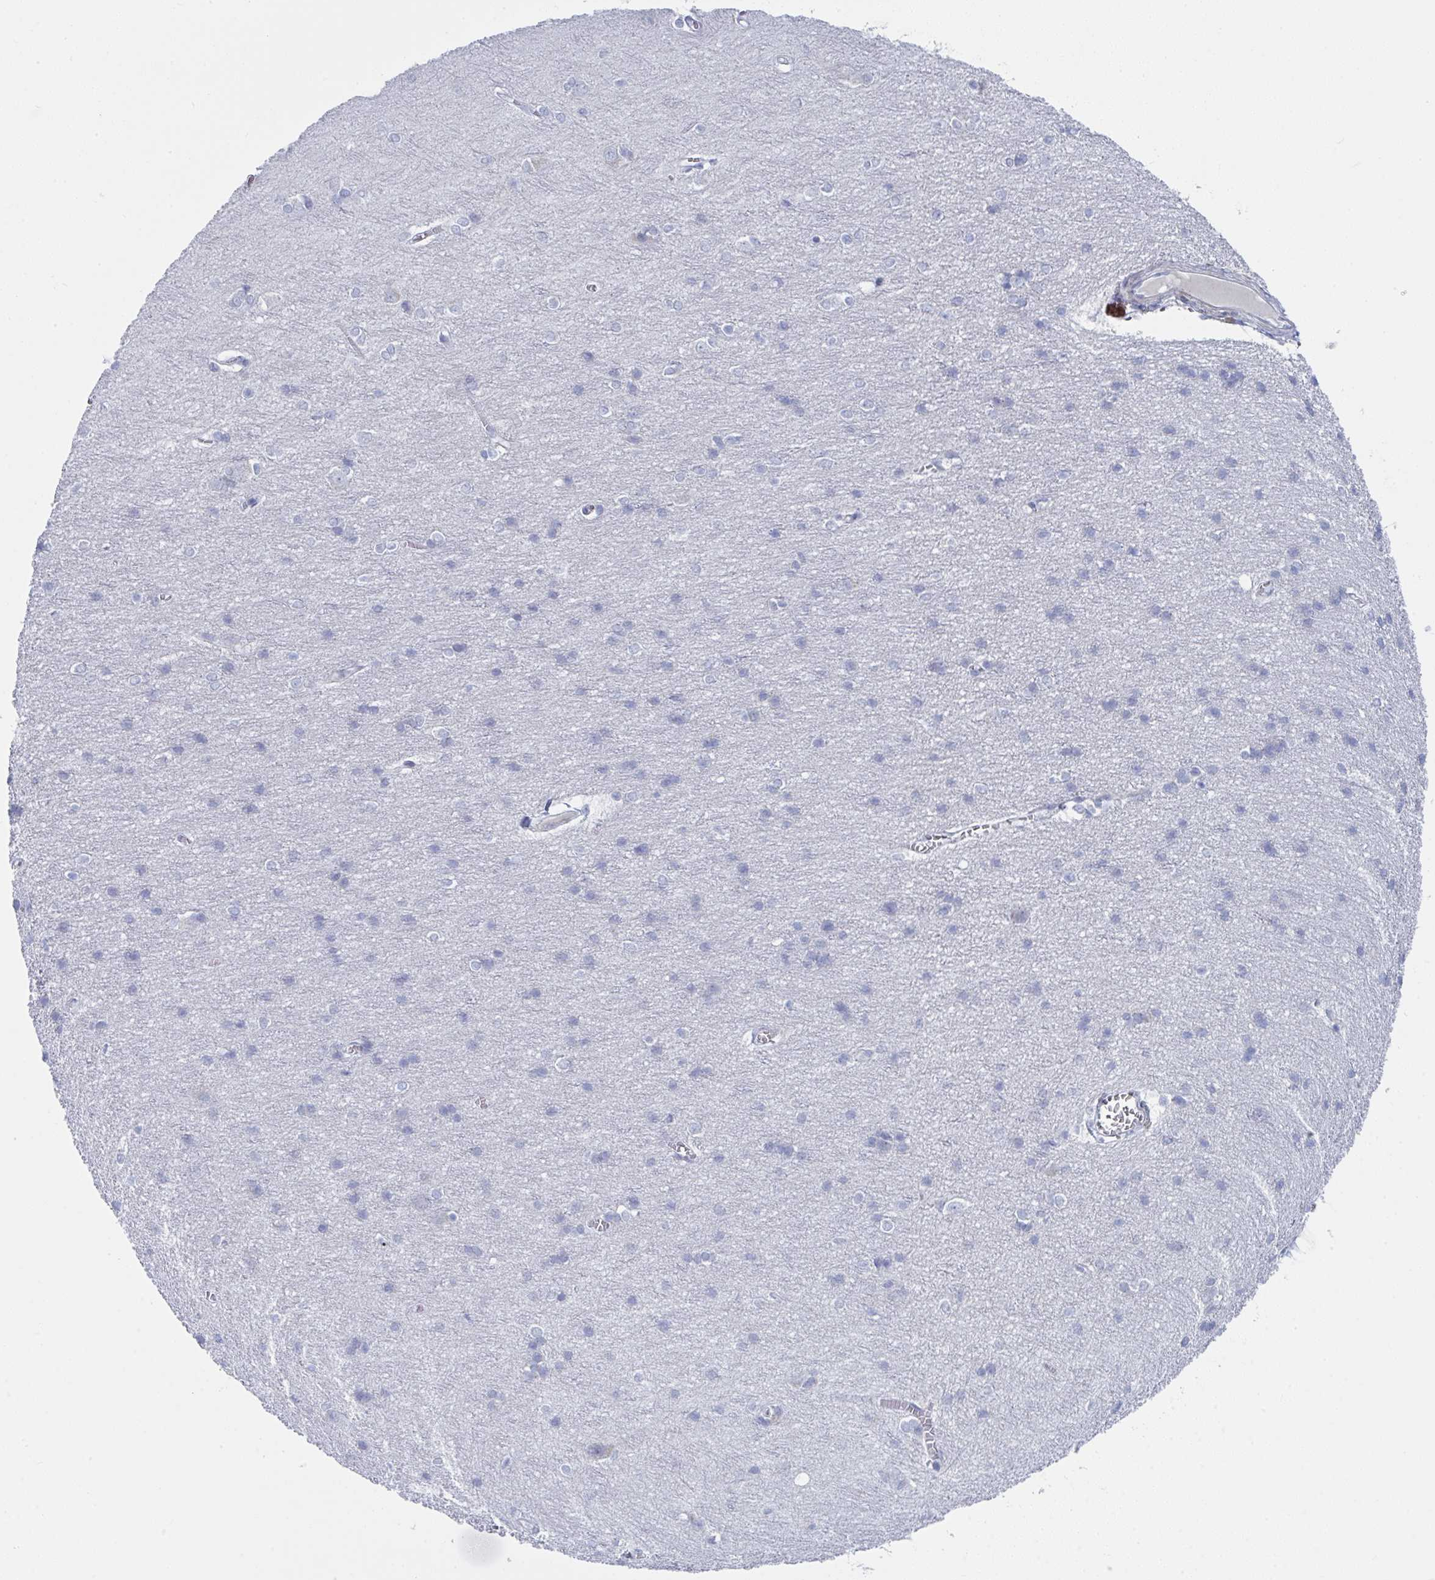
{"staining": {"intensity": "negative", "quantity": "none", "location": "none"}, "tissue": "cerebral cortex", "cell_type": "Endothelial cells", "image_type": "normal", "snomed": [{"axis": "morphology", "description": "Normal tissue, NOS"}, {"axis": "topography", "description": "Cerebral cortex"}], "caption": "An image of cerebral cortex stained for a protein reveals no brown staining in endothelial cells.", "gene": "ZNF684", "patient": {"sex": "male", "age": 37}}